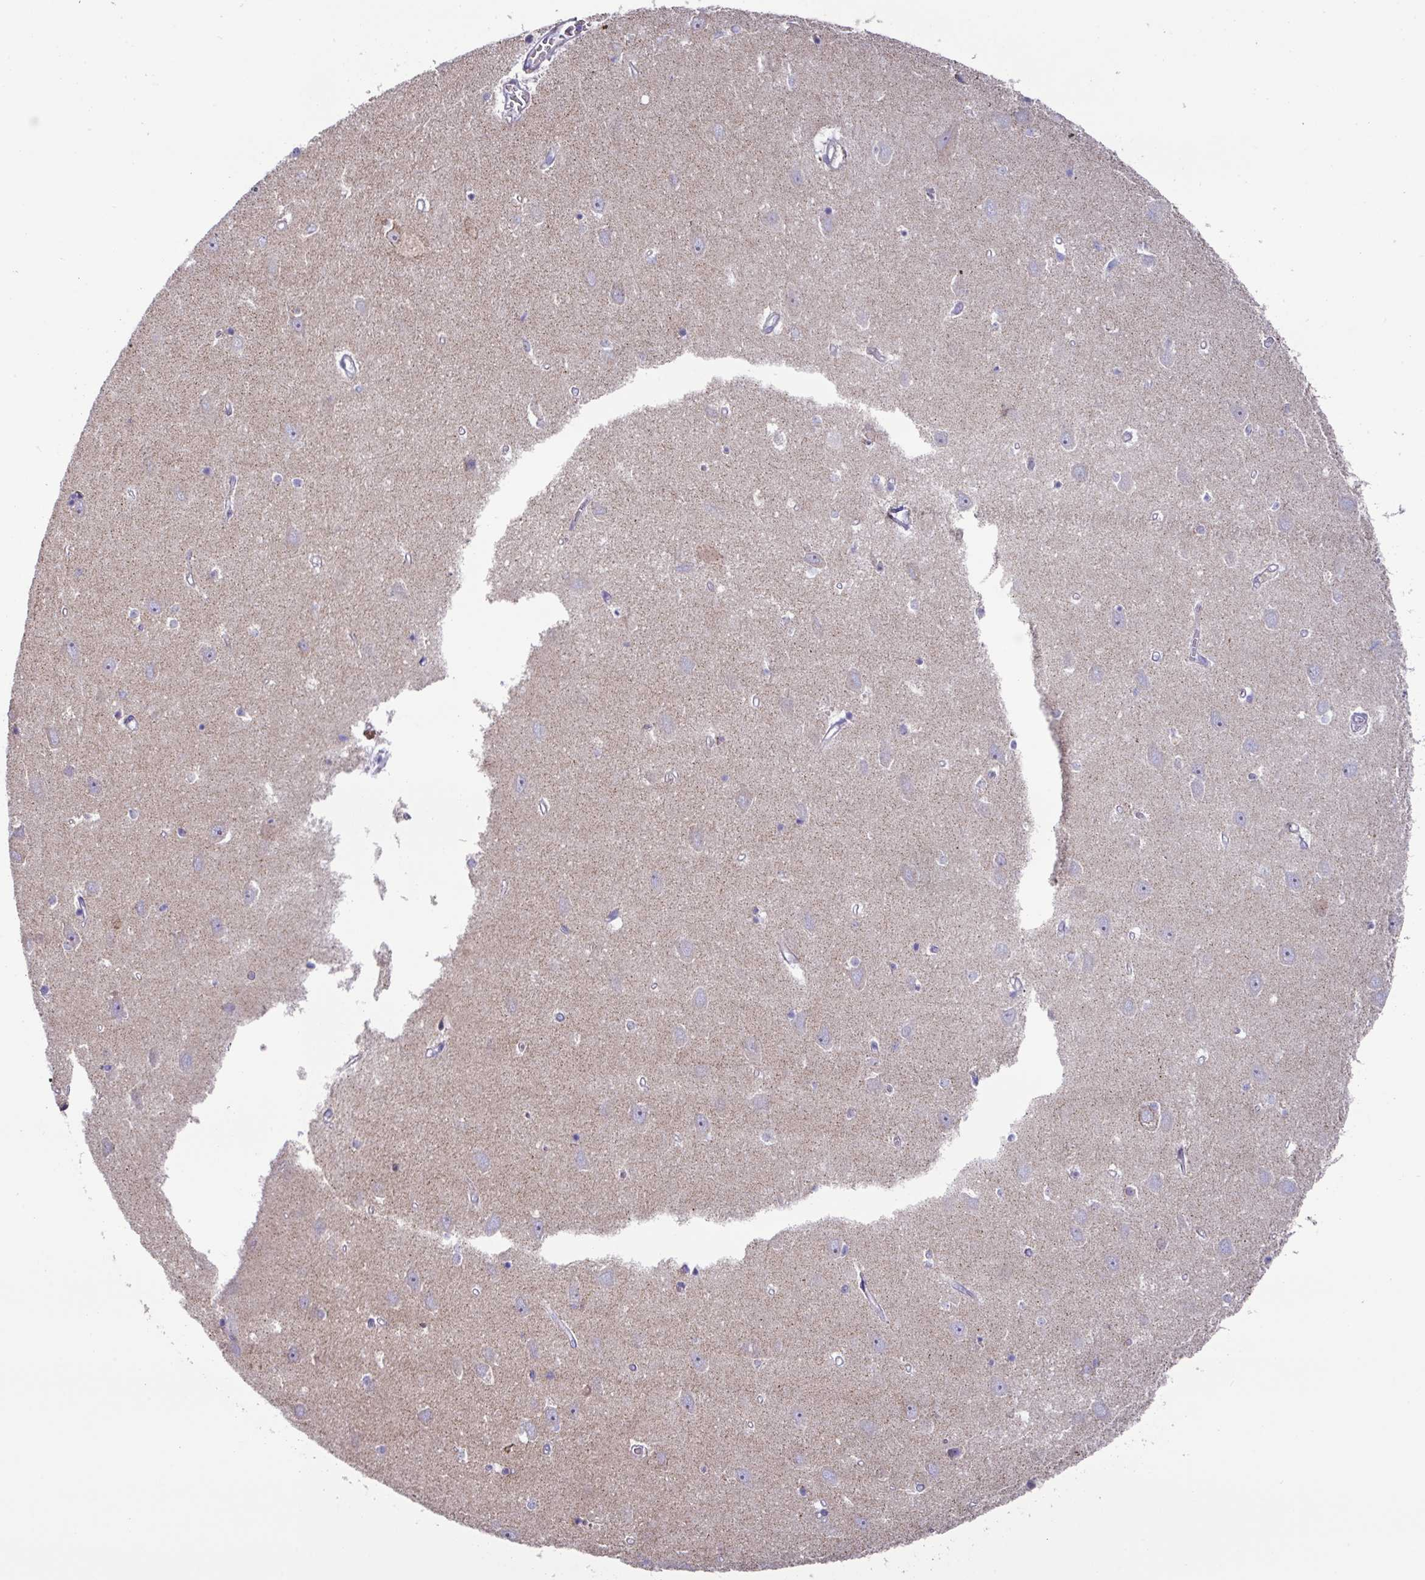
{"staining": {"intensity": "negative", "quantity": "none", "location": "none"}, "tissue": "hippocampus", "cell_type": "Glial cells", "image_type": "normal", "snomed": [{"axis": "morphology", "description": "Normal tissue, NOS"}, {"axis": "topography", "description": "Hippocampus"}], "caption": "This photomicrograph is of normal hippocampus stained with immunohistochemistry to label a protein in brown with the nuclei are counter-stained blue. There is no expression in glial cells.", "gene": "MT", "patient": {"sex": "female", "age": 64}}